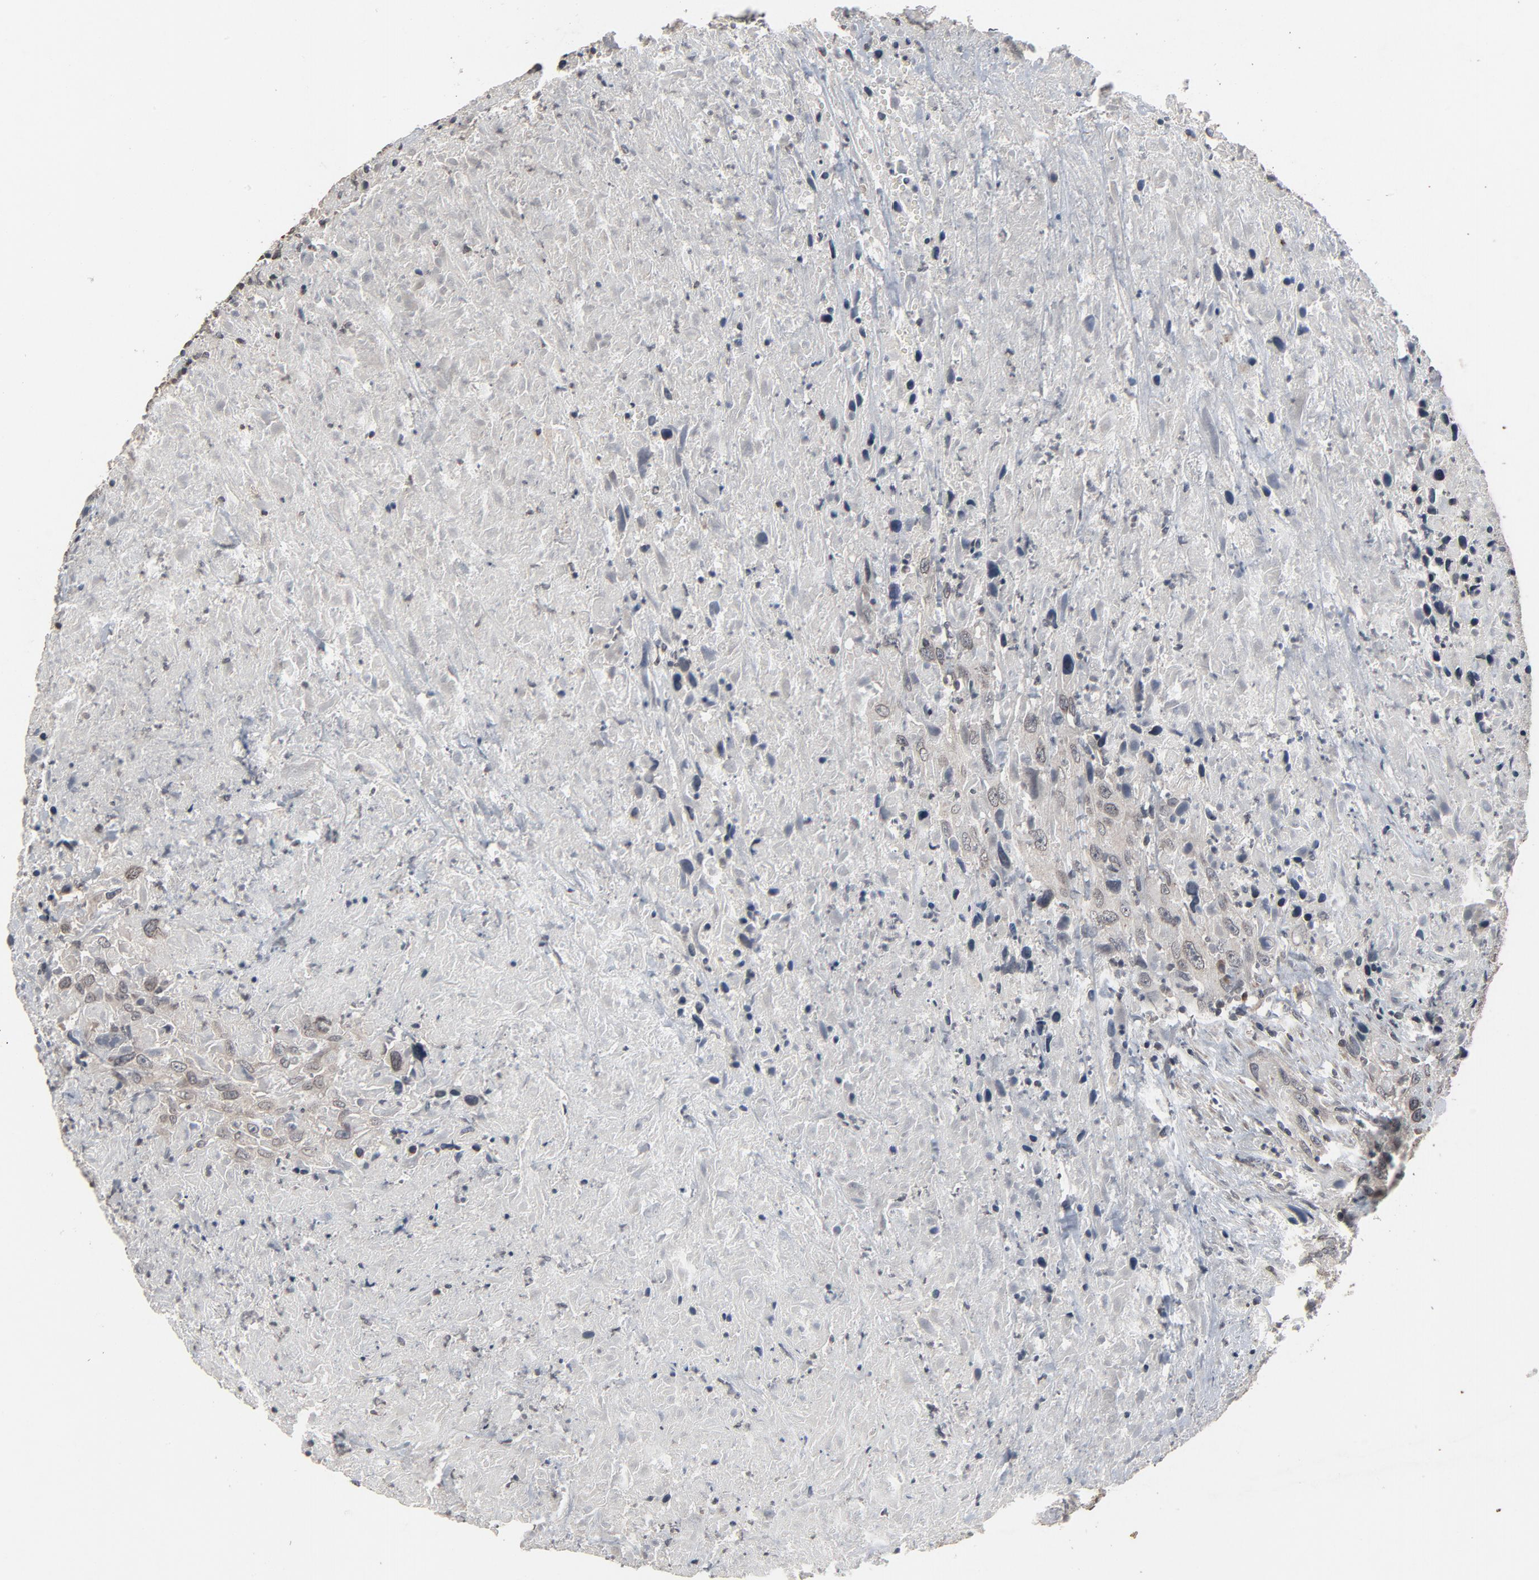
{"staining": {"intensity": "weak", "quantity": "25%-75%", "location": "cytoplasmic/membranous,nuclear"}, "tissue": "urothelial cancer", "cell_type": "Tumor cells", "image_type": "cancer", "snomed": [{"axis": "morphology", "description": "Urothelial carcinoma, High grade"}, {"axis": "topography", "description": "Urinary bladder"}], "caption": "Immunohistochemistry (IHC) of human urothelial cancer exhibits low levels of weak cytoplasmic/membranous and nuclear positivity in approximately 25%-75% of tumor cells. Nuclei are stained in blue.", "gene": "POM121", "patient": {"sex": "male", "age": 61}}